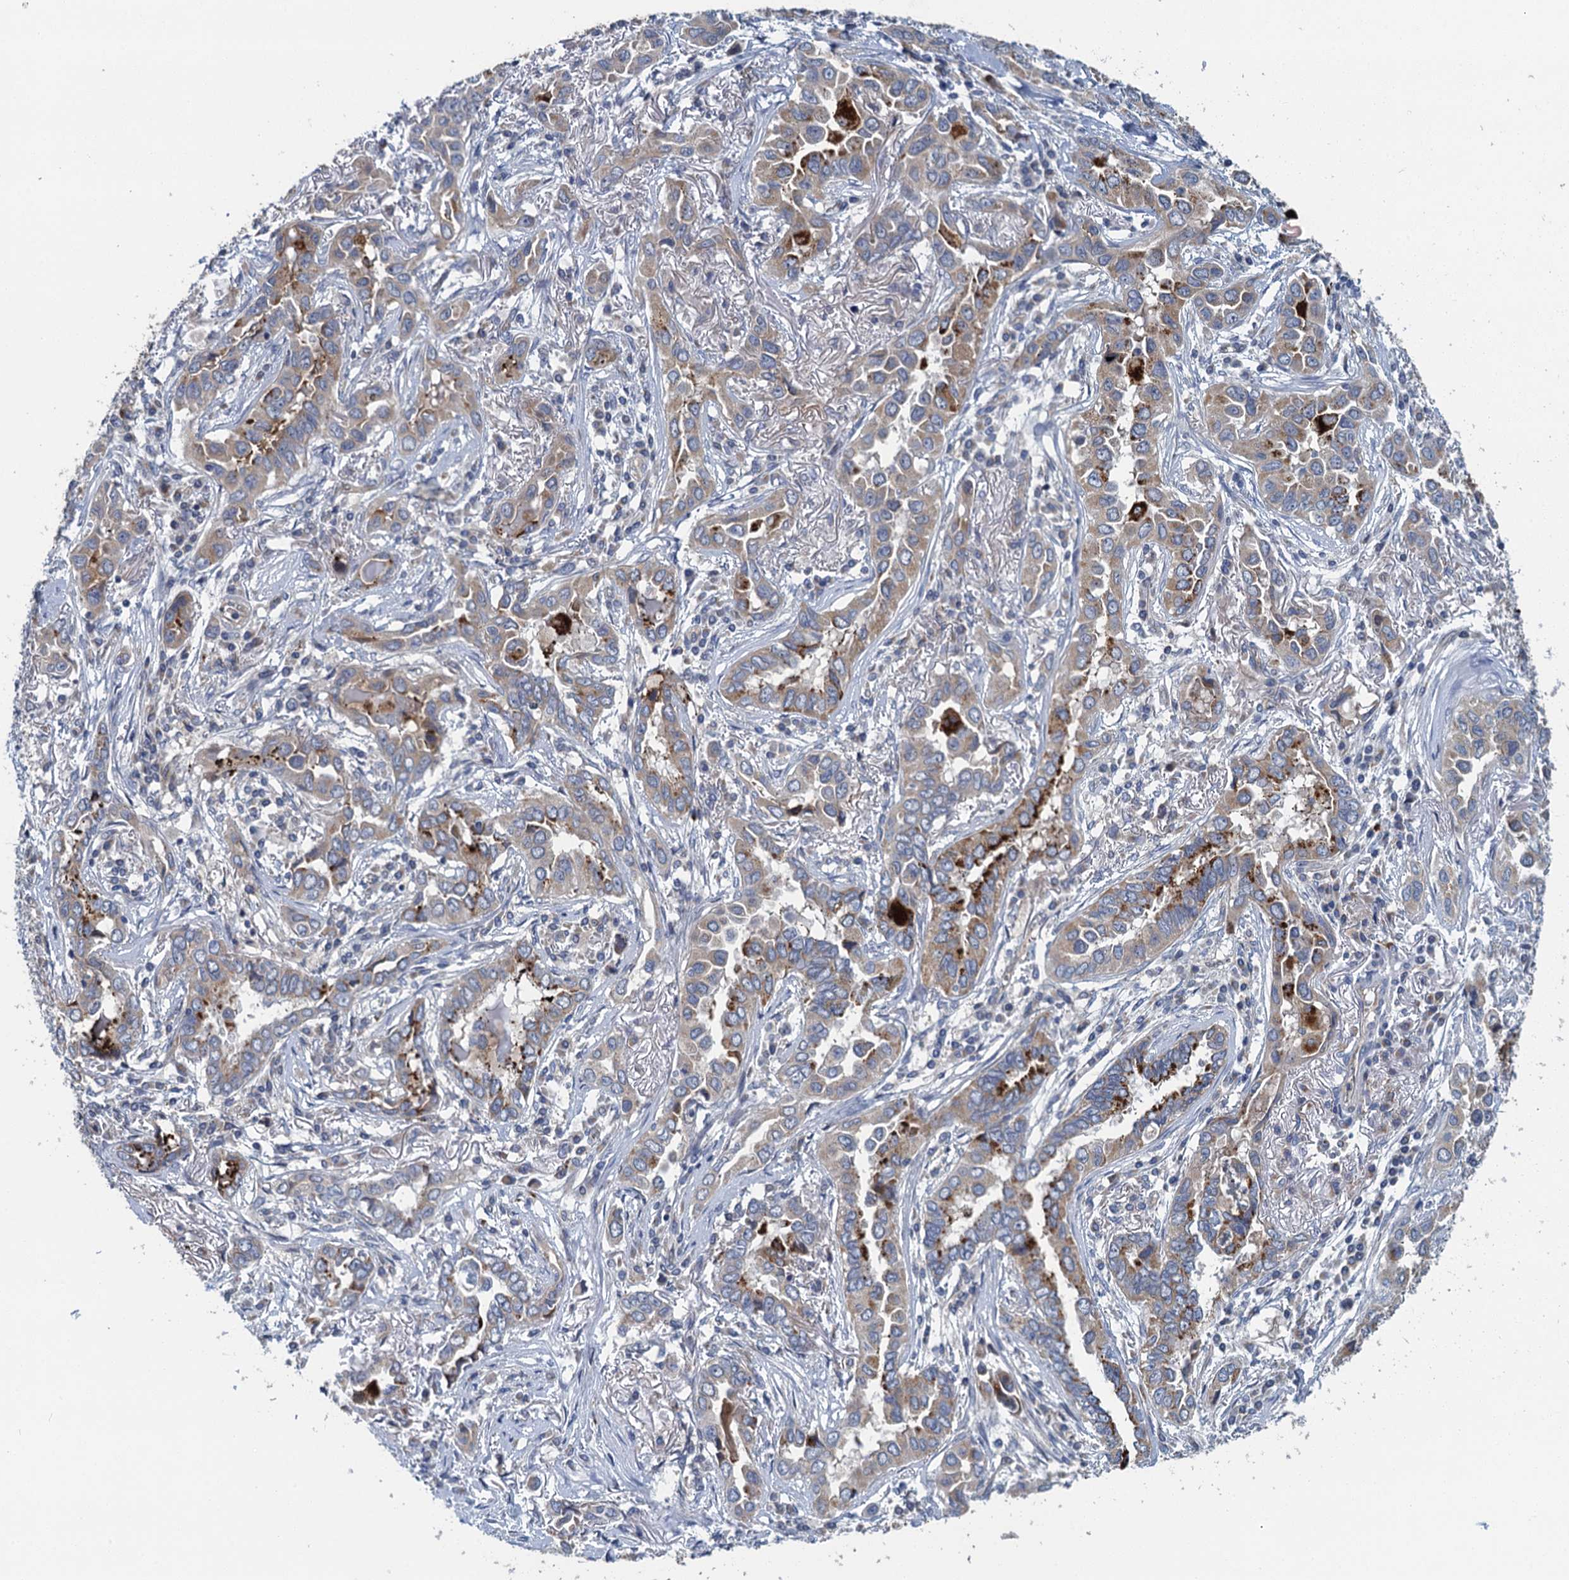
{"staining": {"intensity": "strong", "quantity": "<25%", "location": "cytoplasmic/membranous"}, "tissue": "lung cancer", "cell_type": "Tumor cells", "image_type": "cancer", "snomed": [{"axis": "morphology", "description": "Adenocarcinoma, NOS"}, {"axis": "topography", "description": "Lung"}], "caption": "High-magnification brightfield microscopy of adenocarcinoma (lung) stained with DAB (3,3'-diaminobenzidine) (brown) and counterstained with hematoxylin (blue). tumor cells exhibit strong cytoplasmic/membranous expression is identified in about<25% of cells.", "gene": "KBTBD8", "patient": {"sex": "female", "age": 76}}